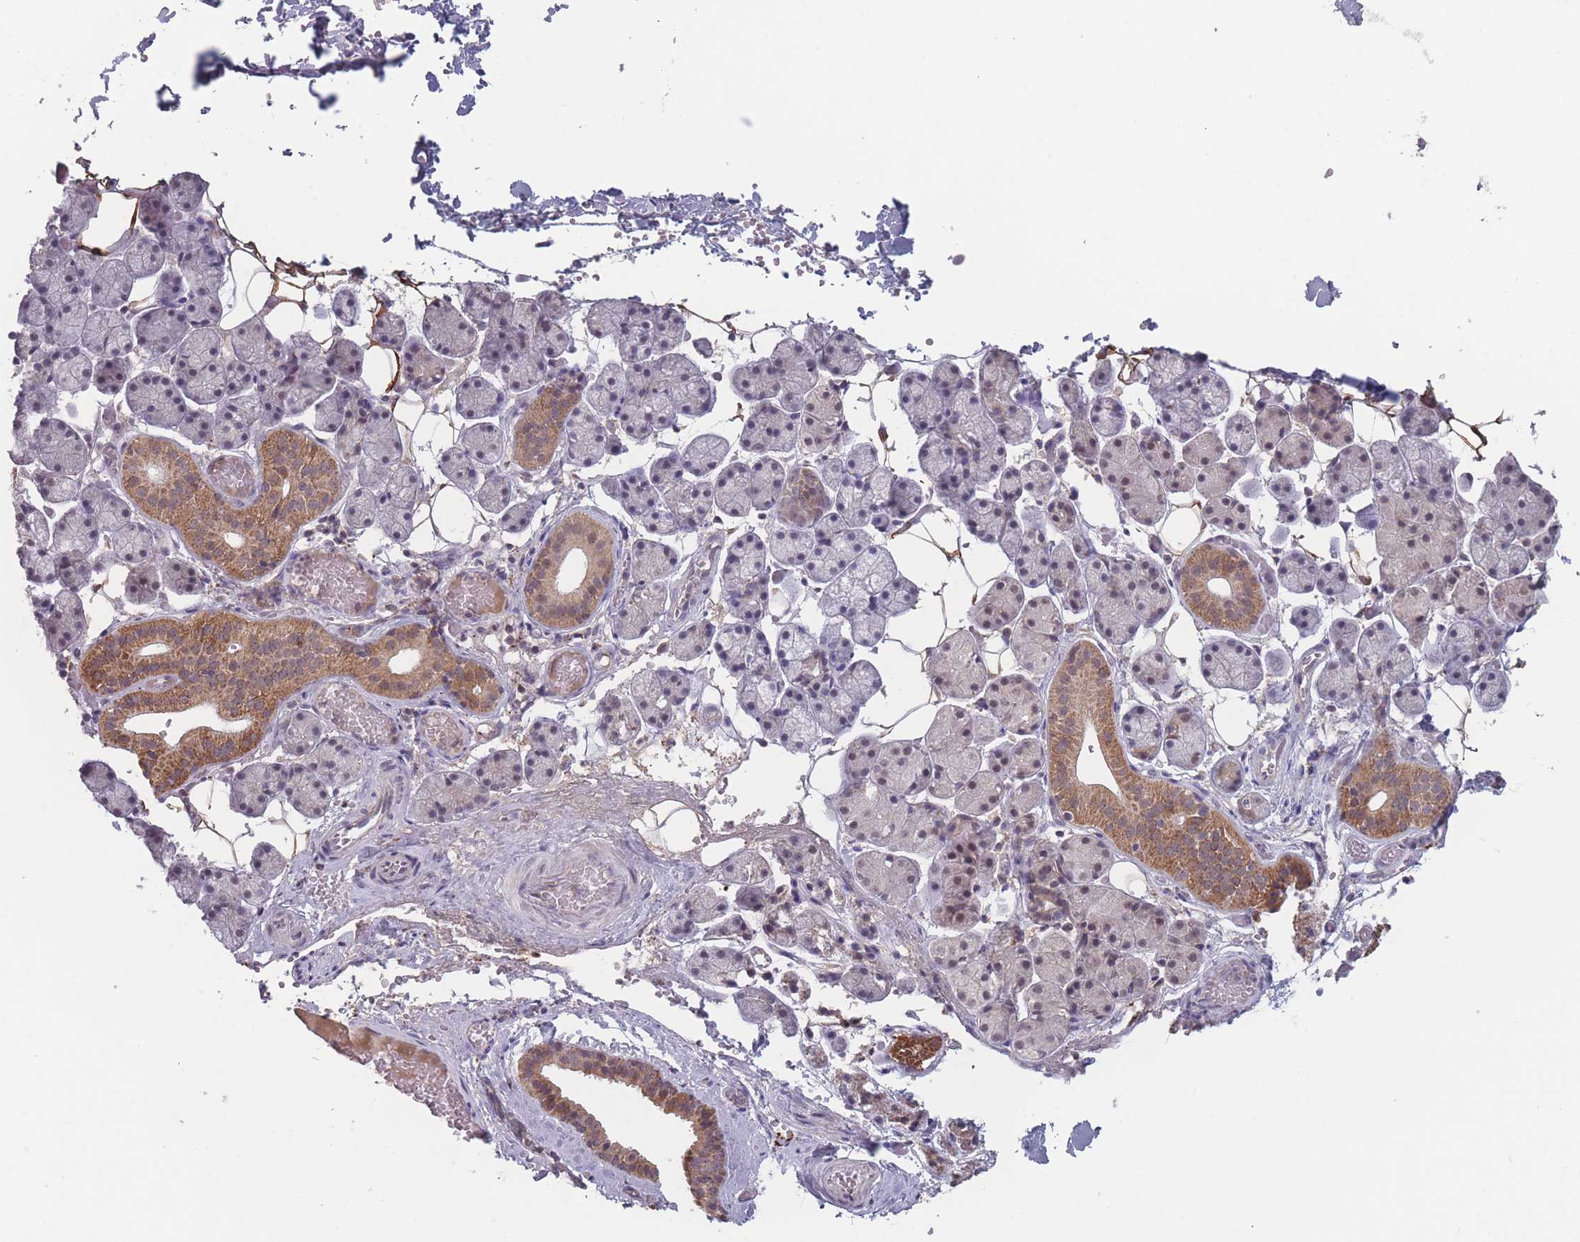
{"staining": {"intensity": "moderate", "quantity": "<25%", "location": "cytoplasmic/membranous"}, "tissue": "salivary gland", "cell_type": "Glandular cells", "image_type": "normal", "snomed": [{"axis": "morphology", "description": "Normal tissue, NOS"}, {"axis": "topography", "description": "Salivary gland"}], "caption": "An immunohistochemistry (IHC) photomicrograph of unremarkable tissue is shown. Protein staining in brown shows moderate cytoplasmic/membranous positivity in salivary gland within glandular cells. (brown staining indicates protein expression, while blue staining denotes nuclei).", "gene": "TMEM232", "patient": {"sex": "female", "age": 33}}